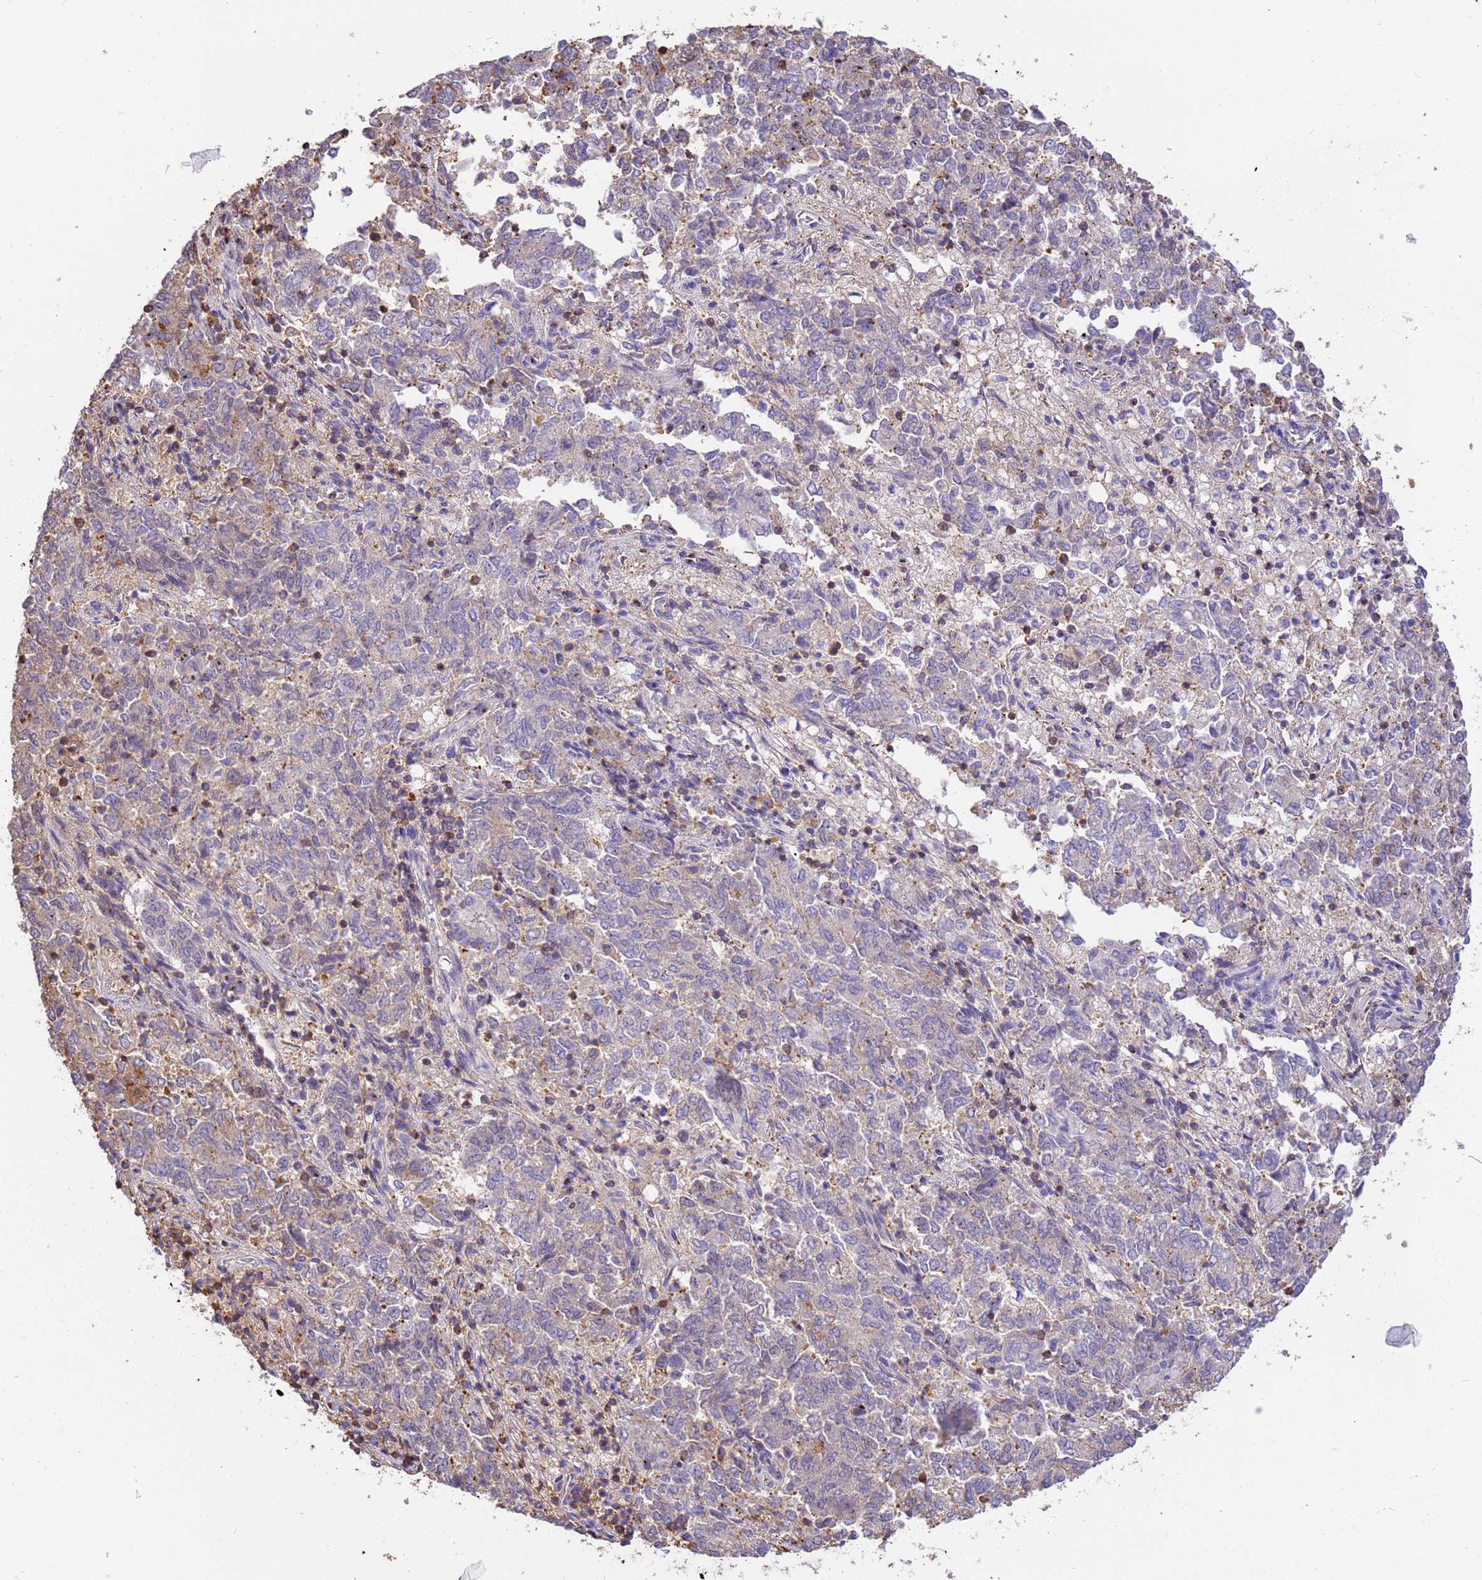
{"staining": {"intensity": "moderate", "quantity": "<25%", "location": "cytoplasmic/membranous"}, "tissue": "endometrial cancer", "cell_type": "Tumor cells", "image_type": "cancer", "snomed": [{"axis": "morphology", "description": "Adenocarcinoma, NOS"}, {"axis": "topography", "description": "Endometrium"}], "caption": "This micrograph reveals immunohistochemistry staining of human adenocarcinoma (endometrial), with low moderate cytoplasmic/membranous staining in approximately <25% of tumor cells.", "gene": "WDR64", "patient": {"sex": "female", "age": 80}}